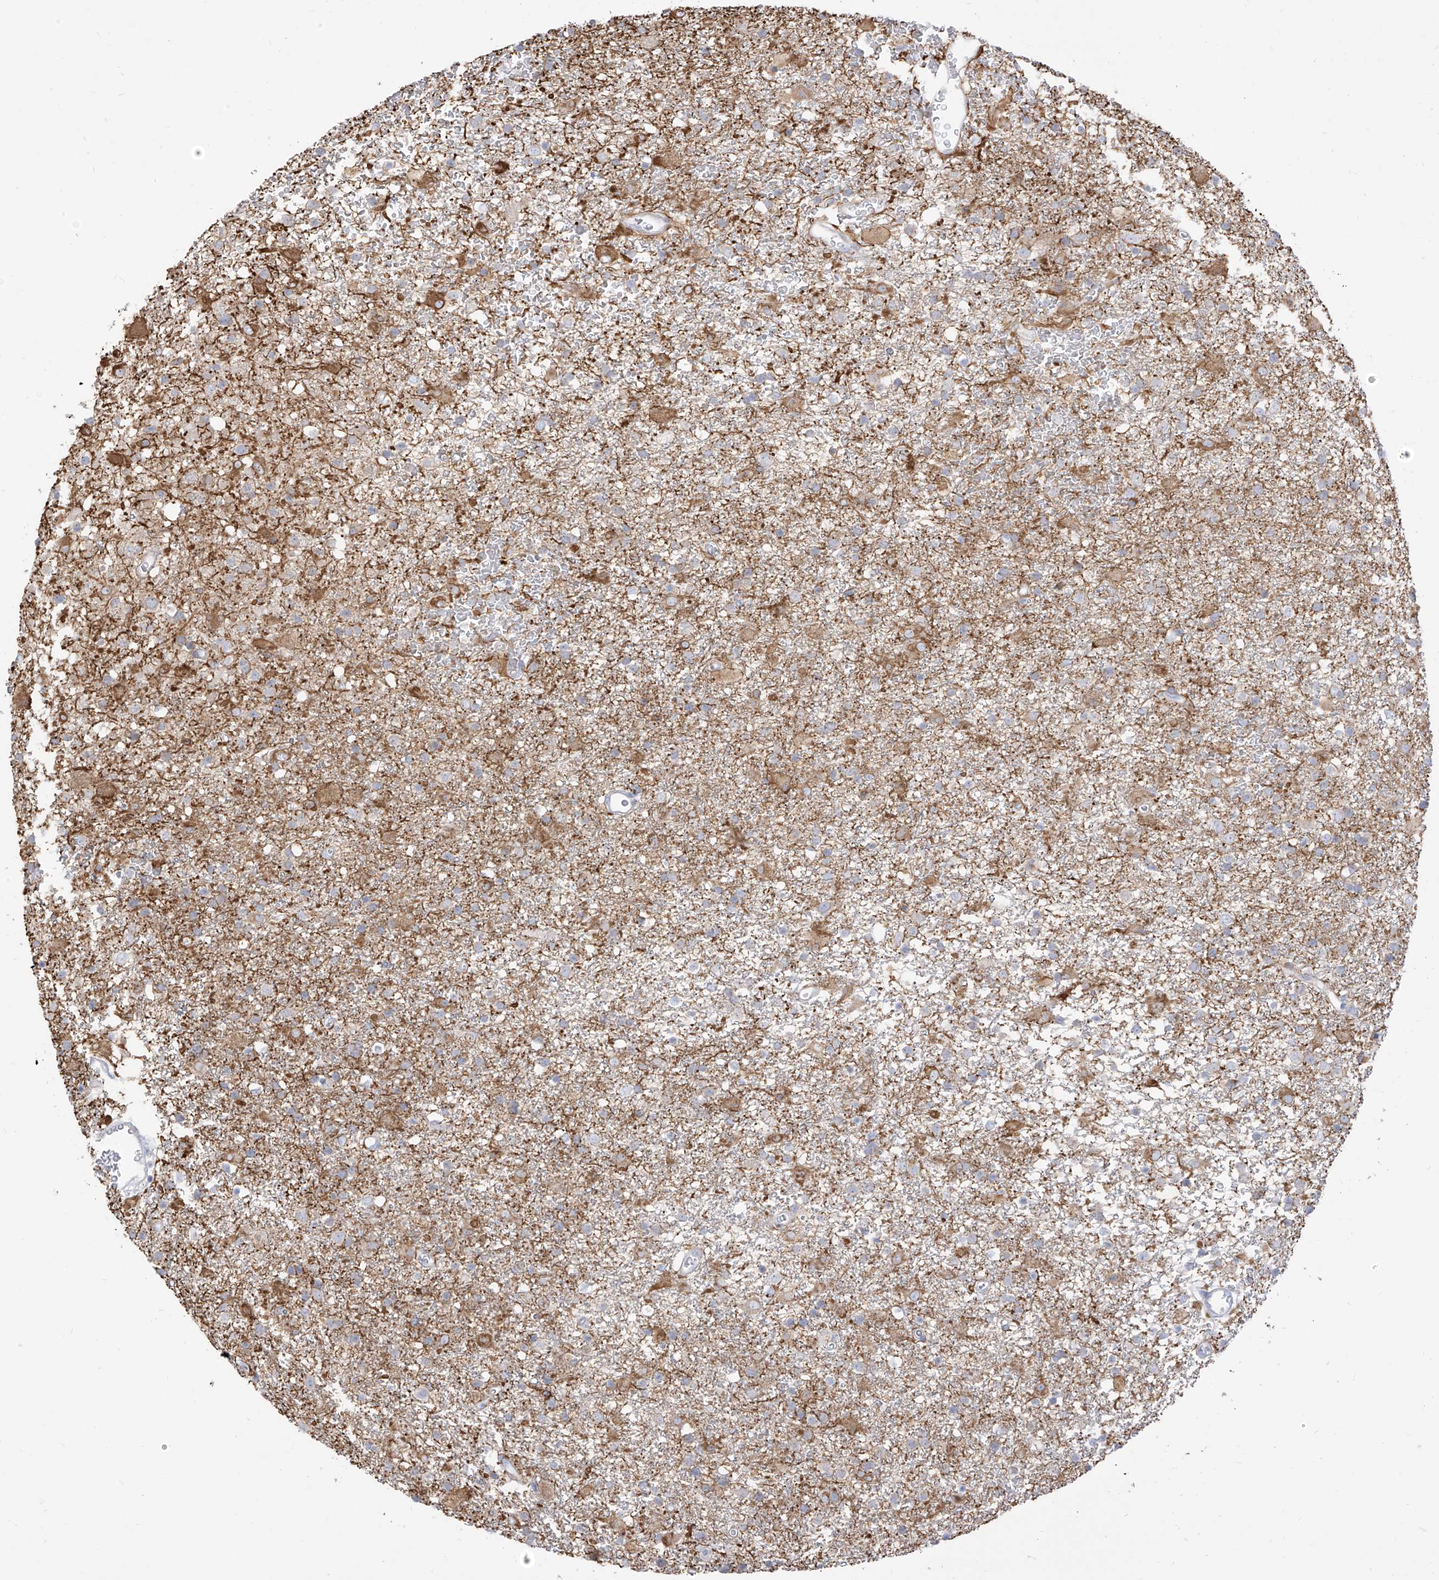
{"staining": {"intensity": "negative", "quantity": "none", "location": "none"}, "tissue": "glioma", "cell_type": "Tumor cells", "image_type": "cancer", "snomed": [{"axis": "morphology", "description": "Glioma, malignant, Low grade"}, {"axis": "topography", "description": "Brain"}], "caption": "Tumor cells are negative for brown protein staining in low-grade glioma (malignant).", "gene": "ARHGEF40", "patient": {"sex": "male", "age": 65}}